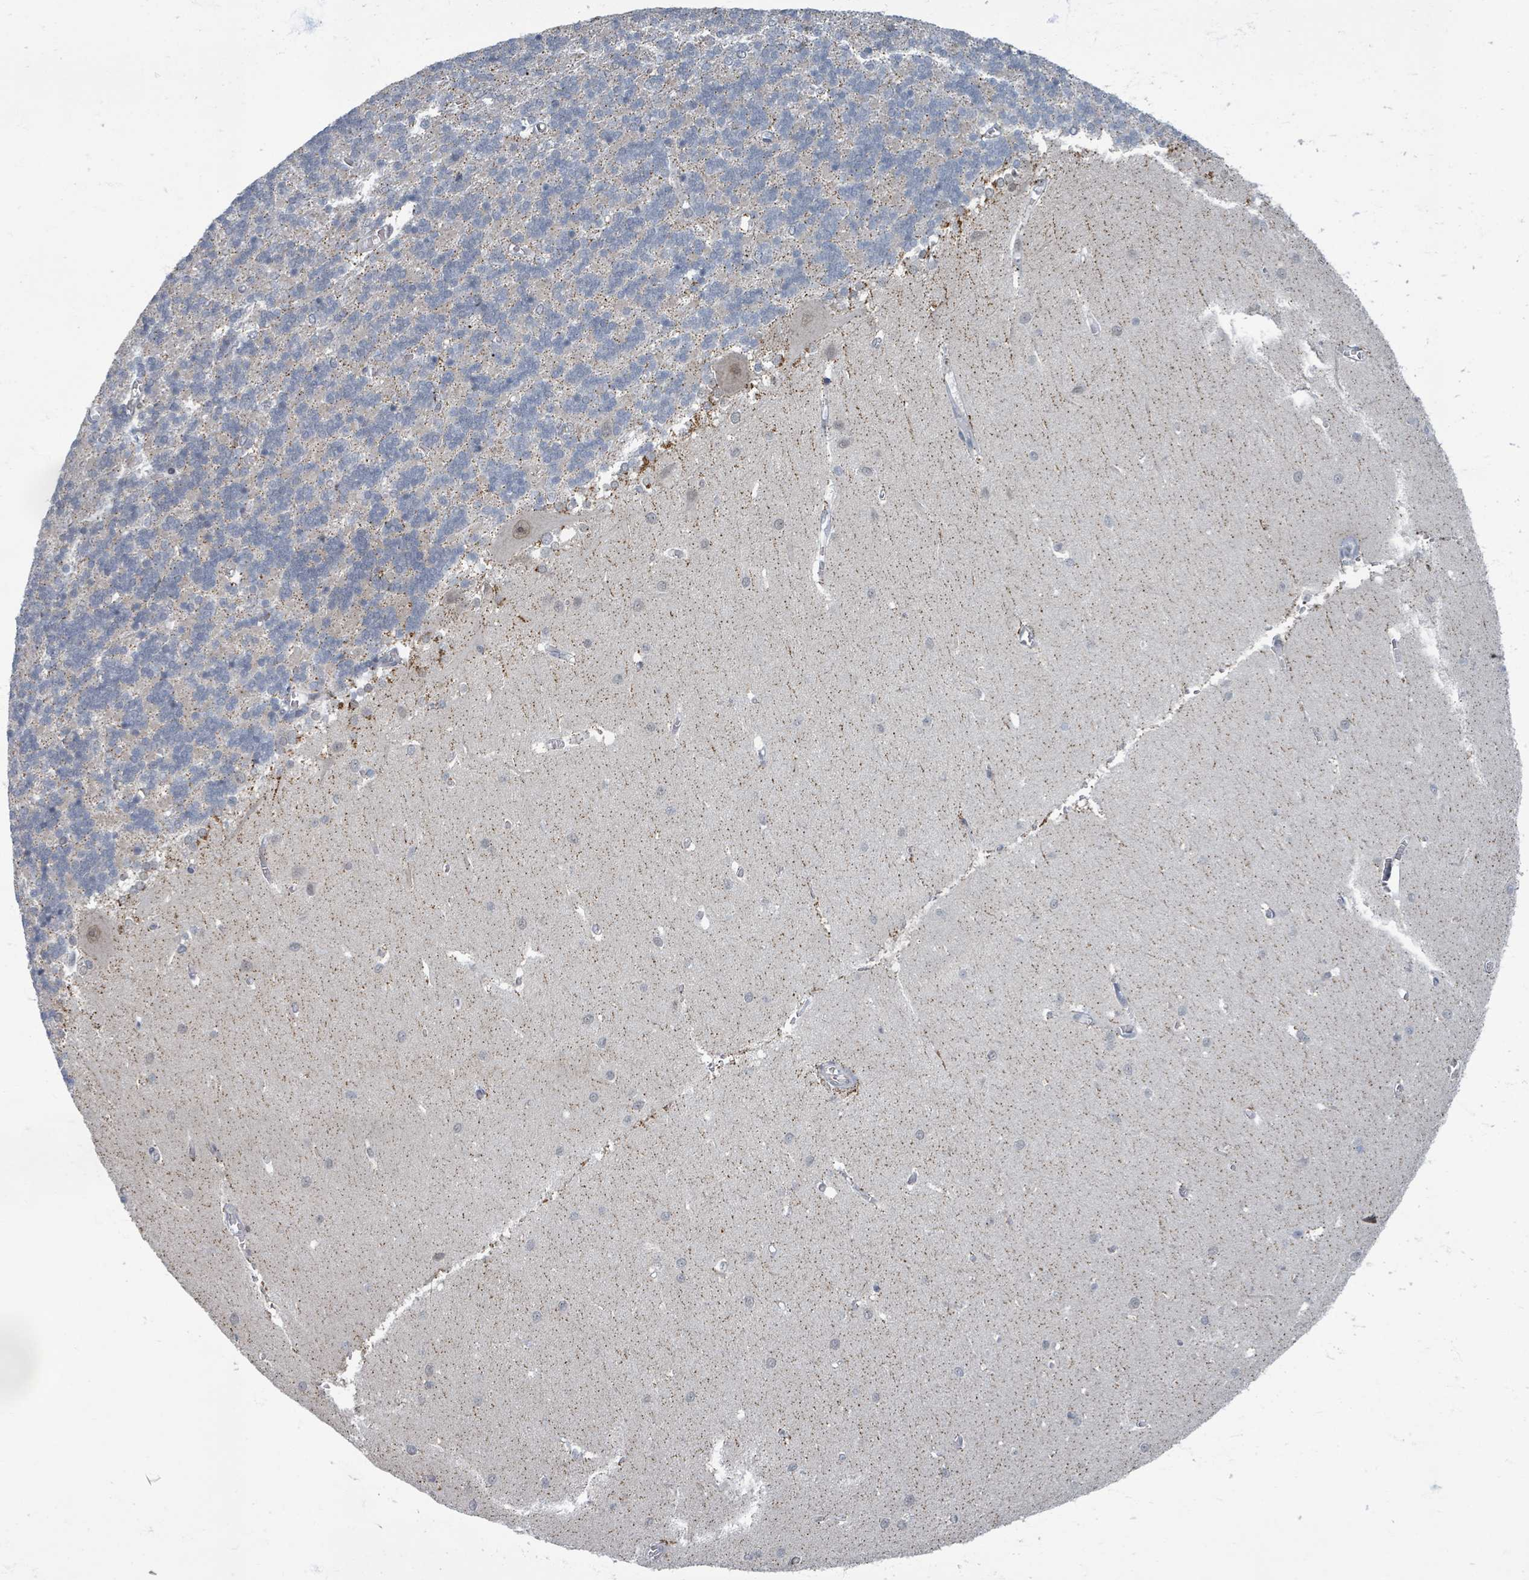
{"staining": {"intensity": "negative", "quantity": "none", "location": "none"}, "tissue": "cerebellum", "cell_type": "Cells in granular layer", "image_type": "normal", "snomed": [{"axis": "morphology", "description": "Normal tissue, NOS"}, {"axis": "topography", "description": "Cerebellum"}], "caption": "Immunohistochemistry of normal human cerebellum shows no positivity in cells in granular layer. Nuclei are stained in blue.", "gene": "INTS15", "patient": {"sex": "male", "age": 37}}